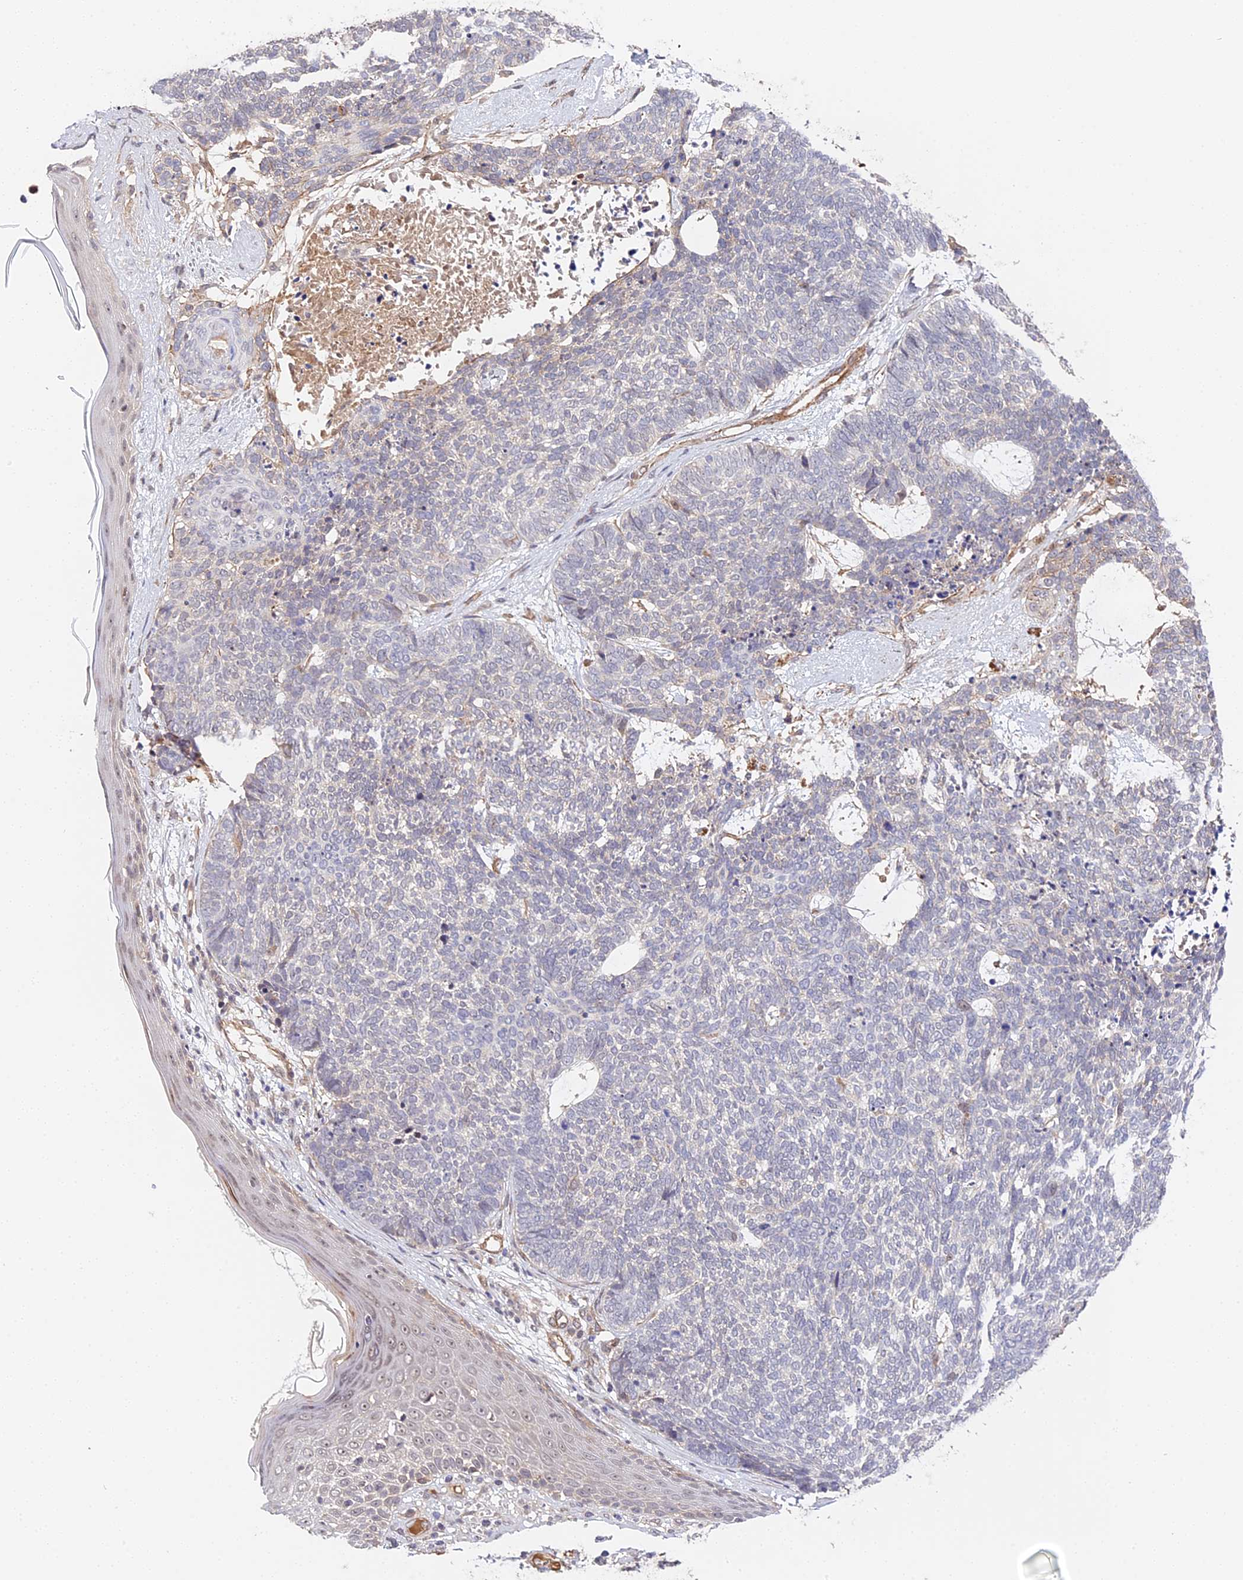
{"staining": {"intensity": "negative", "quantity": "none", "location": "none"}, "tissue": "skin cancer", "cell_type": "Tumor cells", "image_type": "cancer", "snomed": [{"axis": "morphology", "description": "Basal cell carcinoma"}, {"axis": "topography", "description": "Skin"}], "caption": "Micrograph shows no protein positivity in tumor cells of basal cell carcinoma (skin) tissue.", "gene": "IMPACT", "patient": {"sex": "female", "age": 84}}